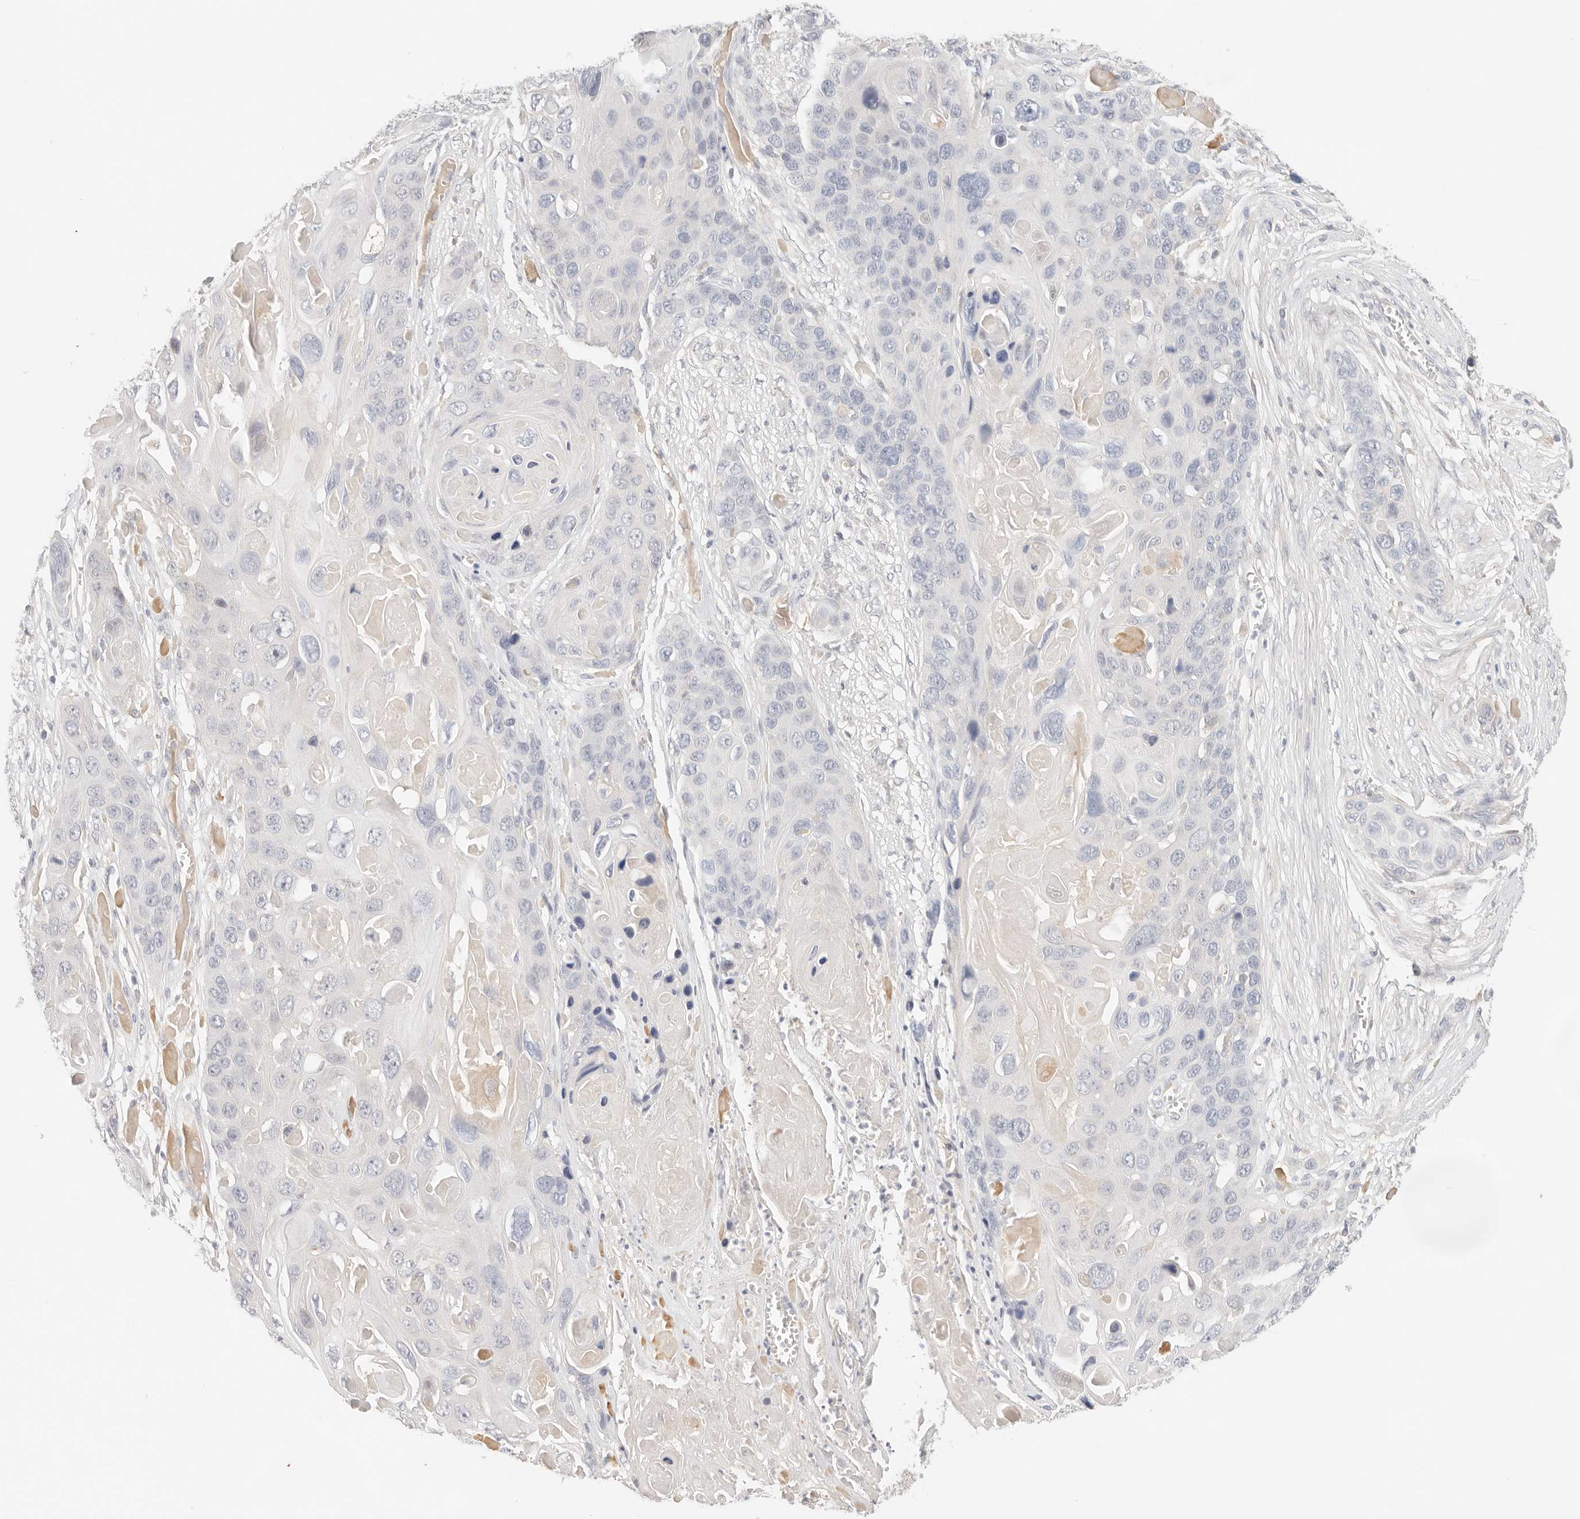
{"staining": {"intensity": "negative", "quantity": "none", "location": "none"}, "tissue": "skin cancer", "cell_type": "Tumor cells", "image_type": "cancer", "snomed": [{"axis": "morphology", "description": "Squamous cell carcinoma, NOS"}, {"axis": "topography", "description": "Skin"}], "caption": "Photomicrograph shows no significant protein staining in tumor cells of squamous cell carcinoma (skin).", "gene": "SPHK1", "patient": {"sex": "male", "age": 55}}